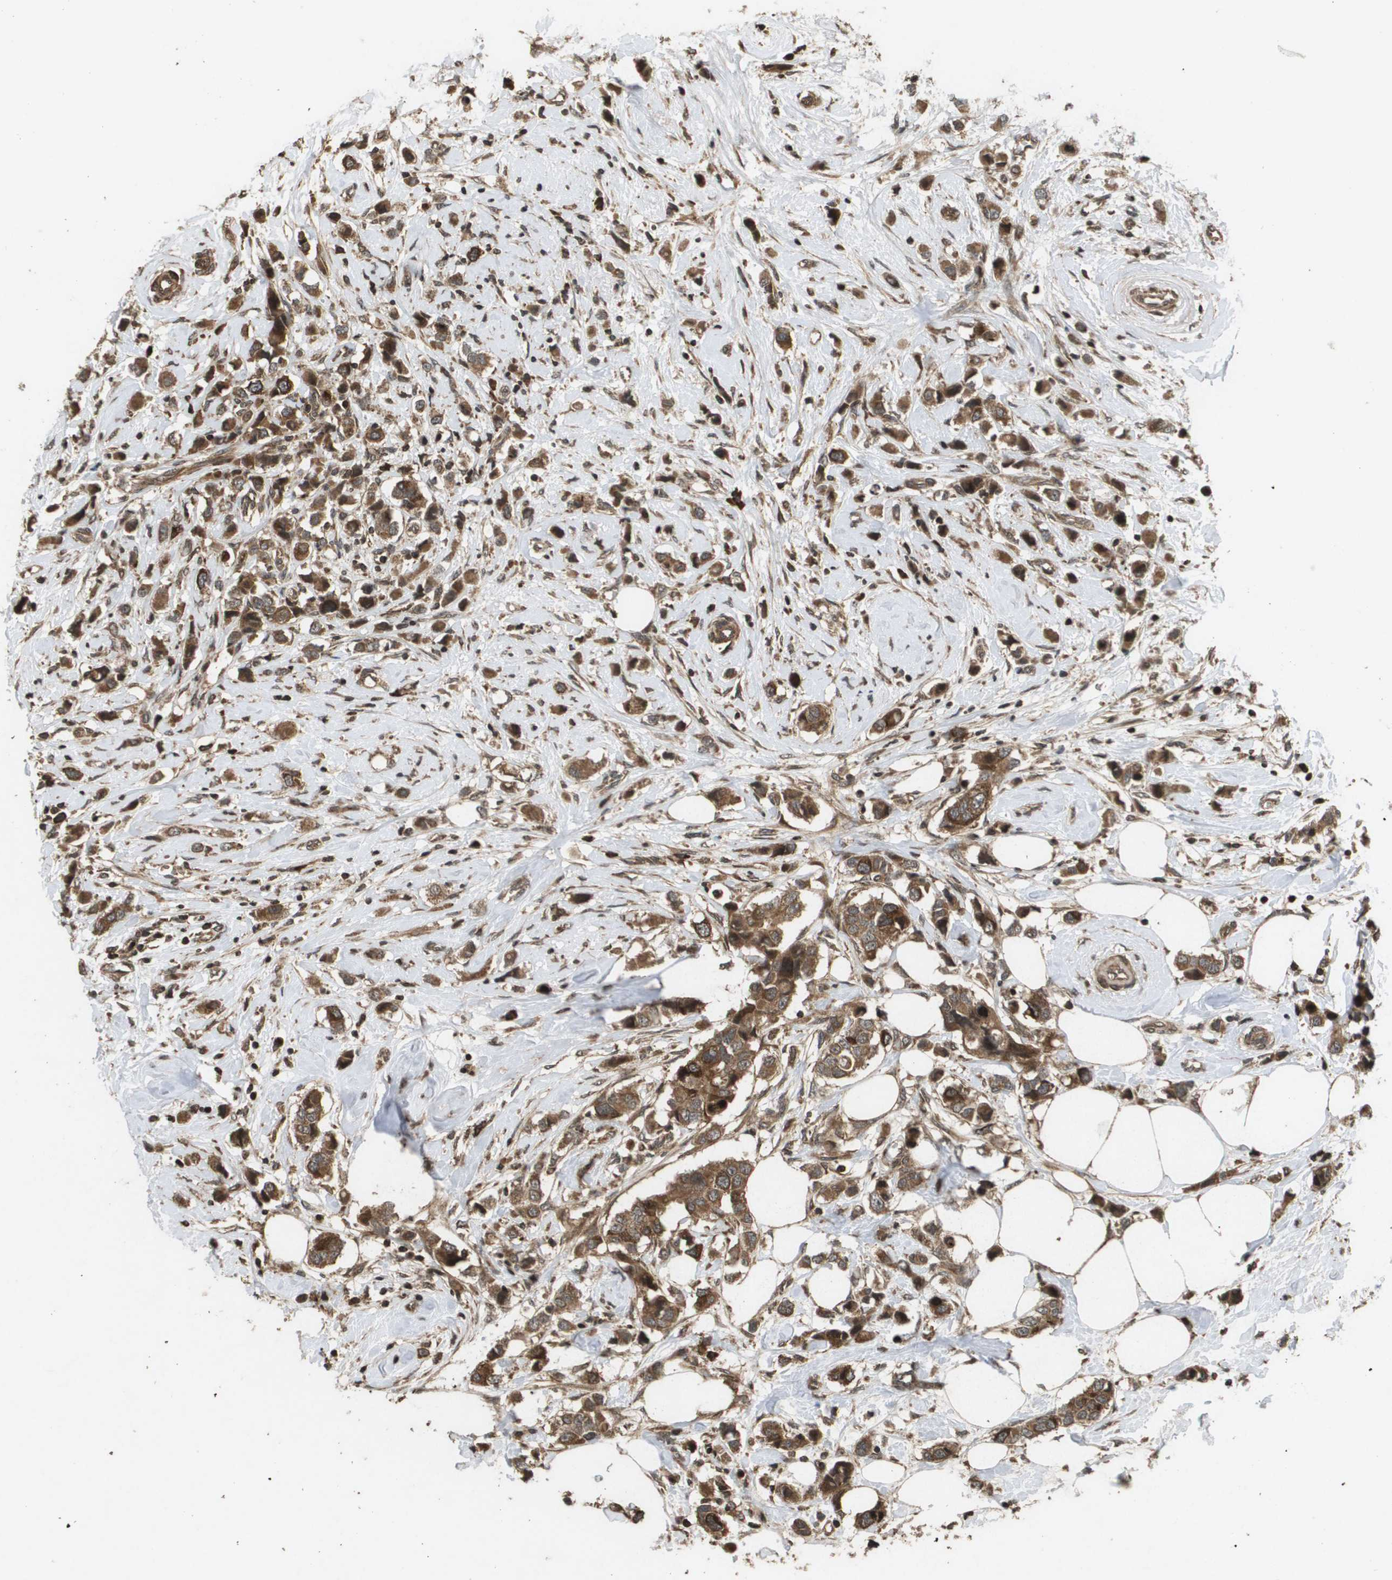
{"staining": {"intensity": "moderate", "quantity": ">75%", "location": "cytoplasmic/membranous"}, "tissue": "breast cancer", "cell_type": "Tumor cells", "image_type": "cancer", "snomed": [{"axis": "morphology", "description": "Normal tissue, NOS"}, {"axis": "morphology", "description": "Duct carcinoma"}, {"axis": "topography", "description": "Breast"}], "caption": "Breast cancer (infiltrating ductal carcinoma) stained with a brown dye displays moderate cytoplasmic/membranous positive expression in about >75% of tumor cells.", "gene": "KIF11", "patient": {"sex": "female", "age": 50}}